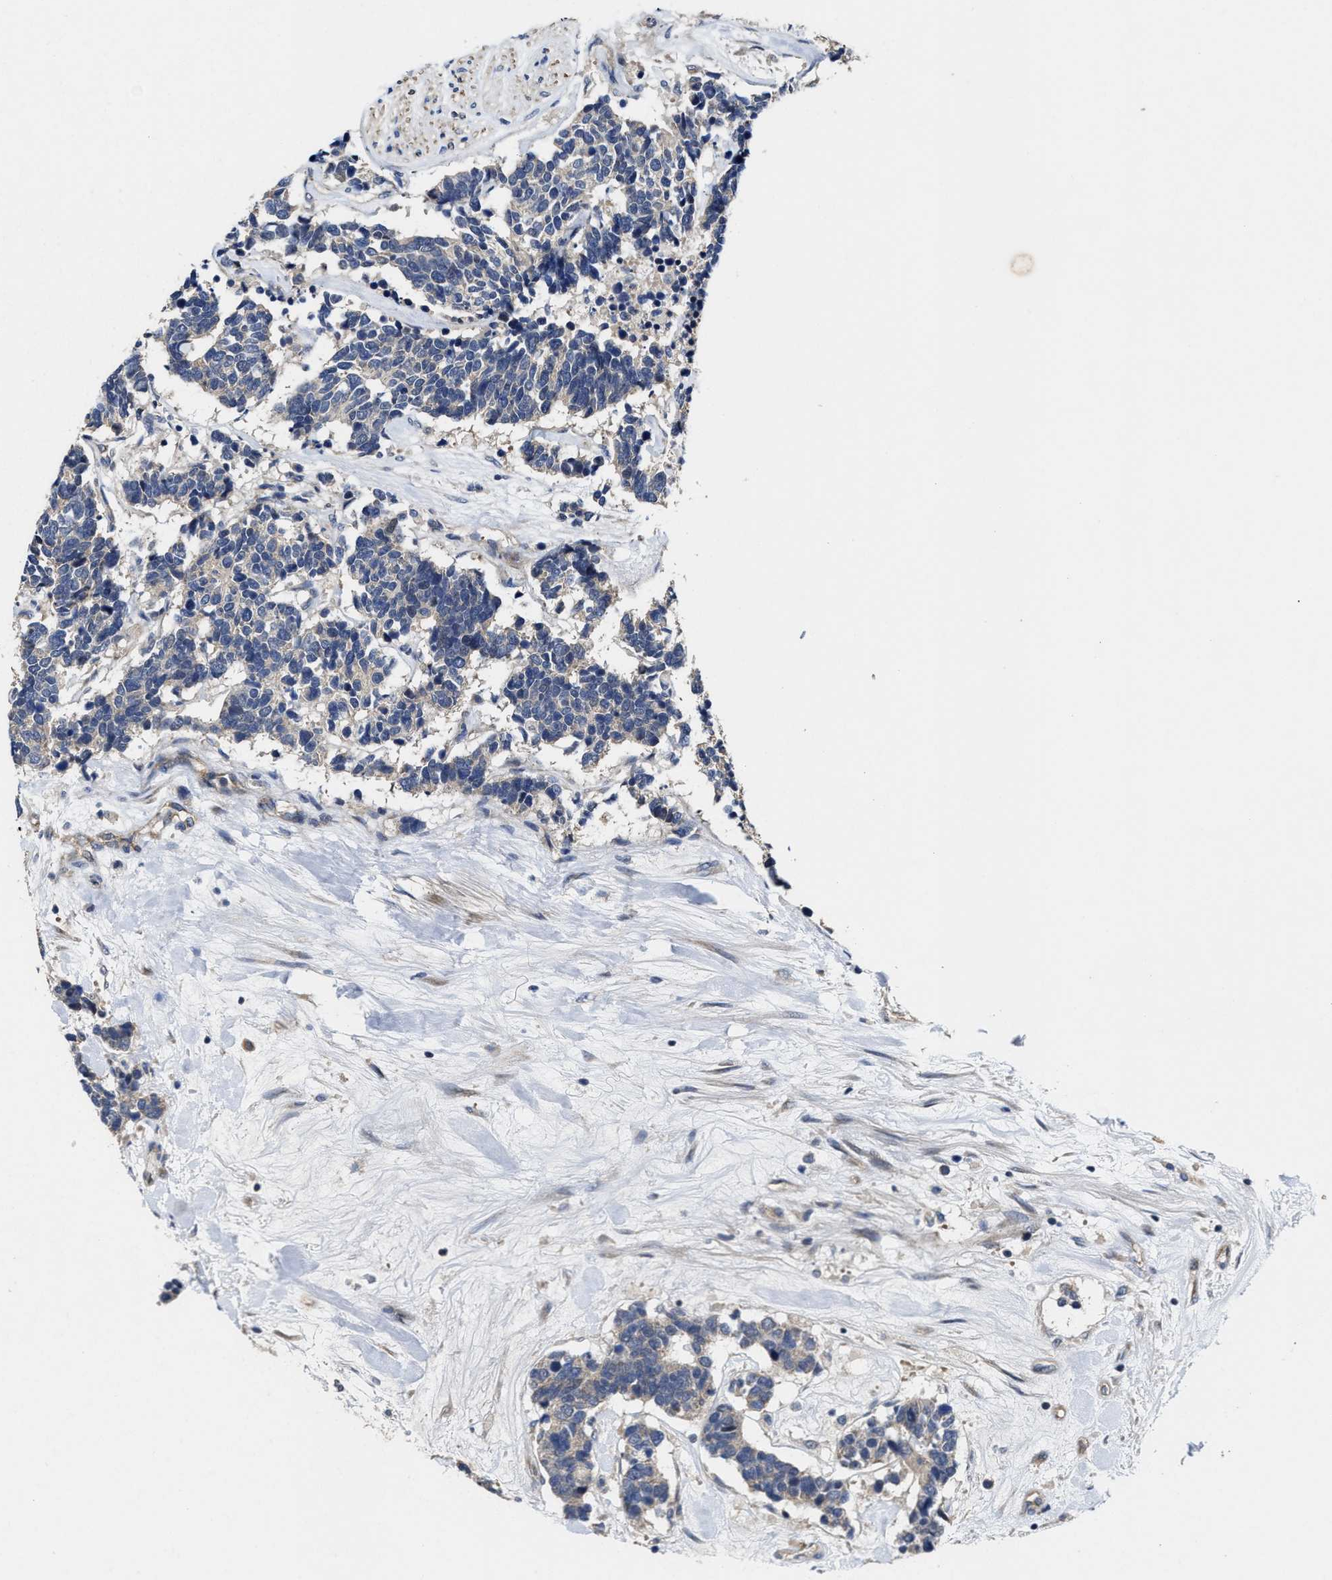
{"staining": {"intensity": "negative", "quantity": "none", "location": "none"}, "tissue": "carcinoid", "cell_type": "Tumor cells", "image_type": "cancer", "snomed": [{"axis": "morphology", "description": "Carcinoma, NOS"}, {"axis": "morphology", "description": "Carcinoid, malignant, NOS"}, {"axis": "topography", "description": "Urinary bladder"}], "caption": "Tumor cells are negative for brown protein staining in carcinoid.", "gene": "TRAF6", "patient": {"sex": "male", "age": 57}}